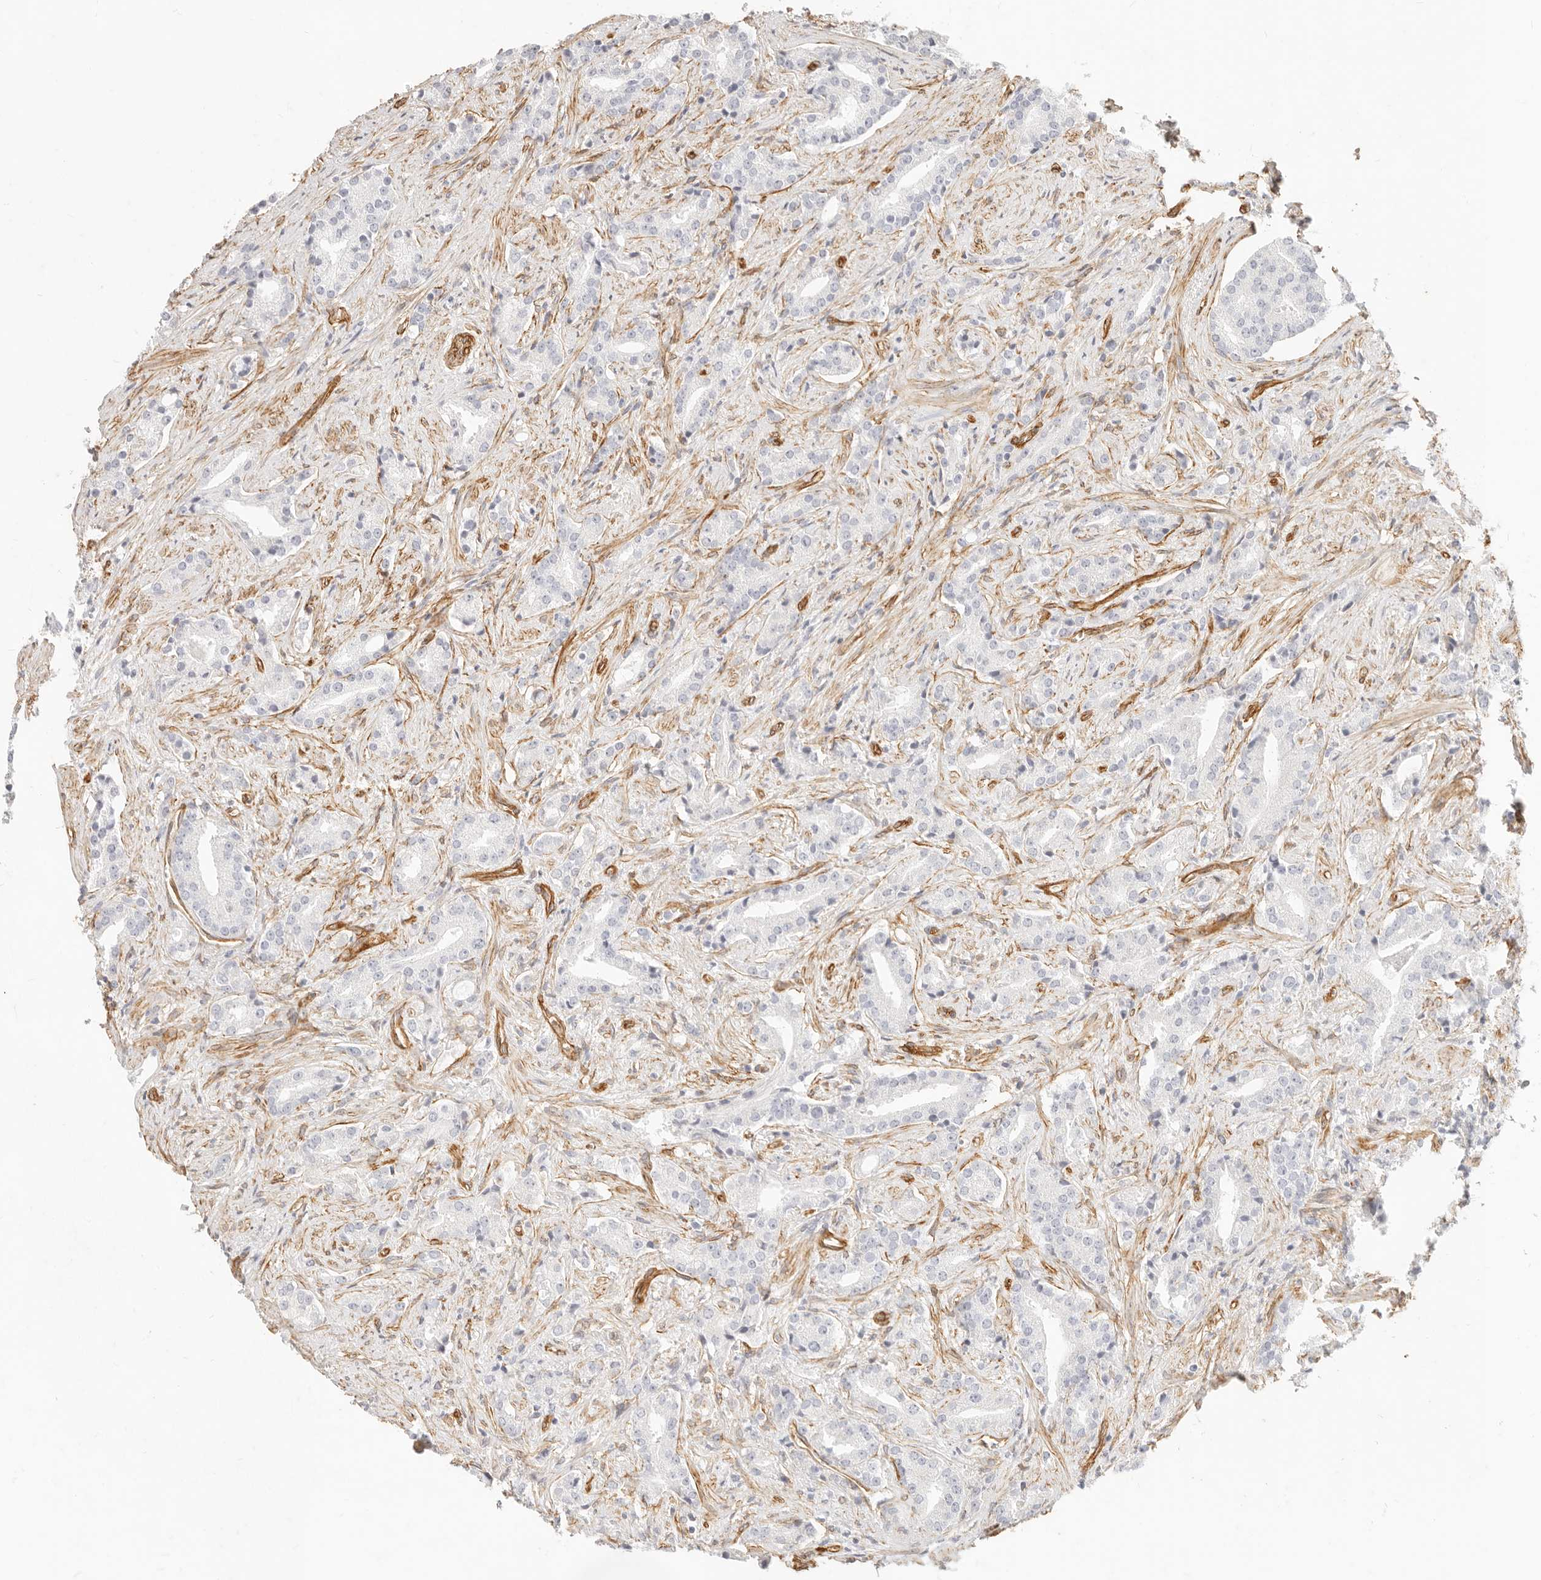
{"staining": {"intensity": "negative", "quantity": "none", "location": "none"}, "tissue": "prostate cancer", "cell_type": "Tumor cells", "image_type": "cancer", "snomed": [{"axis": "morphology", "description": "Adenocarcinoma, Low grade"}, {"axis": "topography", "description": "Prostate"}], "caption": "There is no significant expression in tumor cells of prostate low-grade adenocarcinoma. (Brightfield microscopy of DAB immunohistochemistry (IHC) at high magnification).", "gene": "NUS1", "patient": {"sex": "male", "age": 67}}